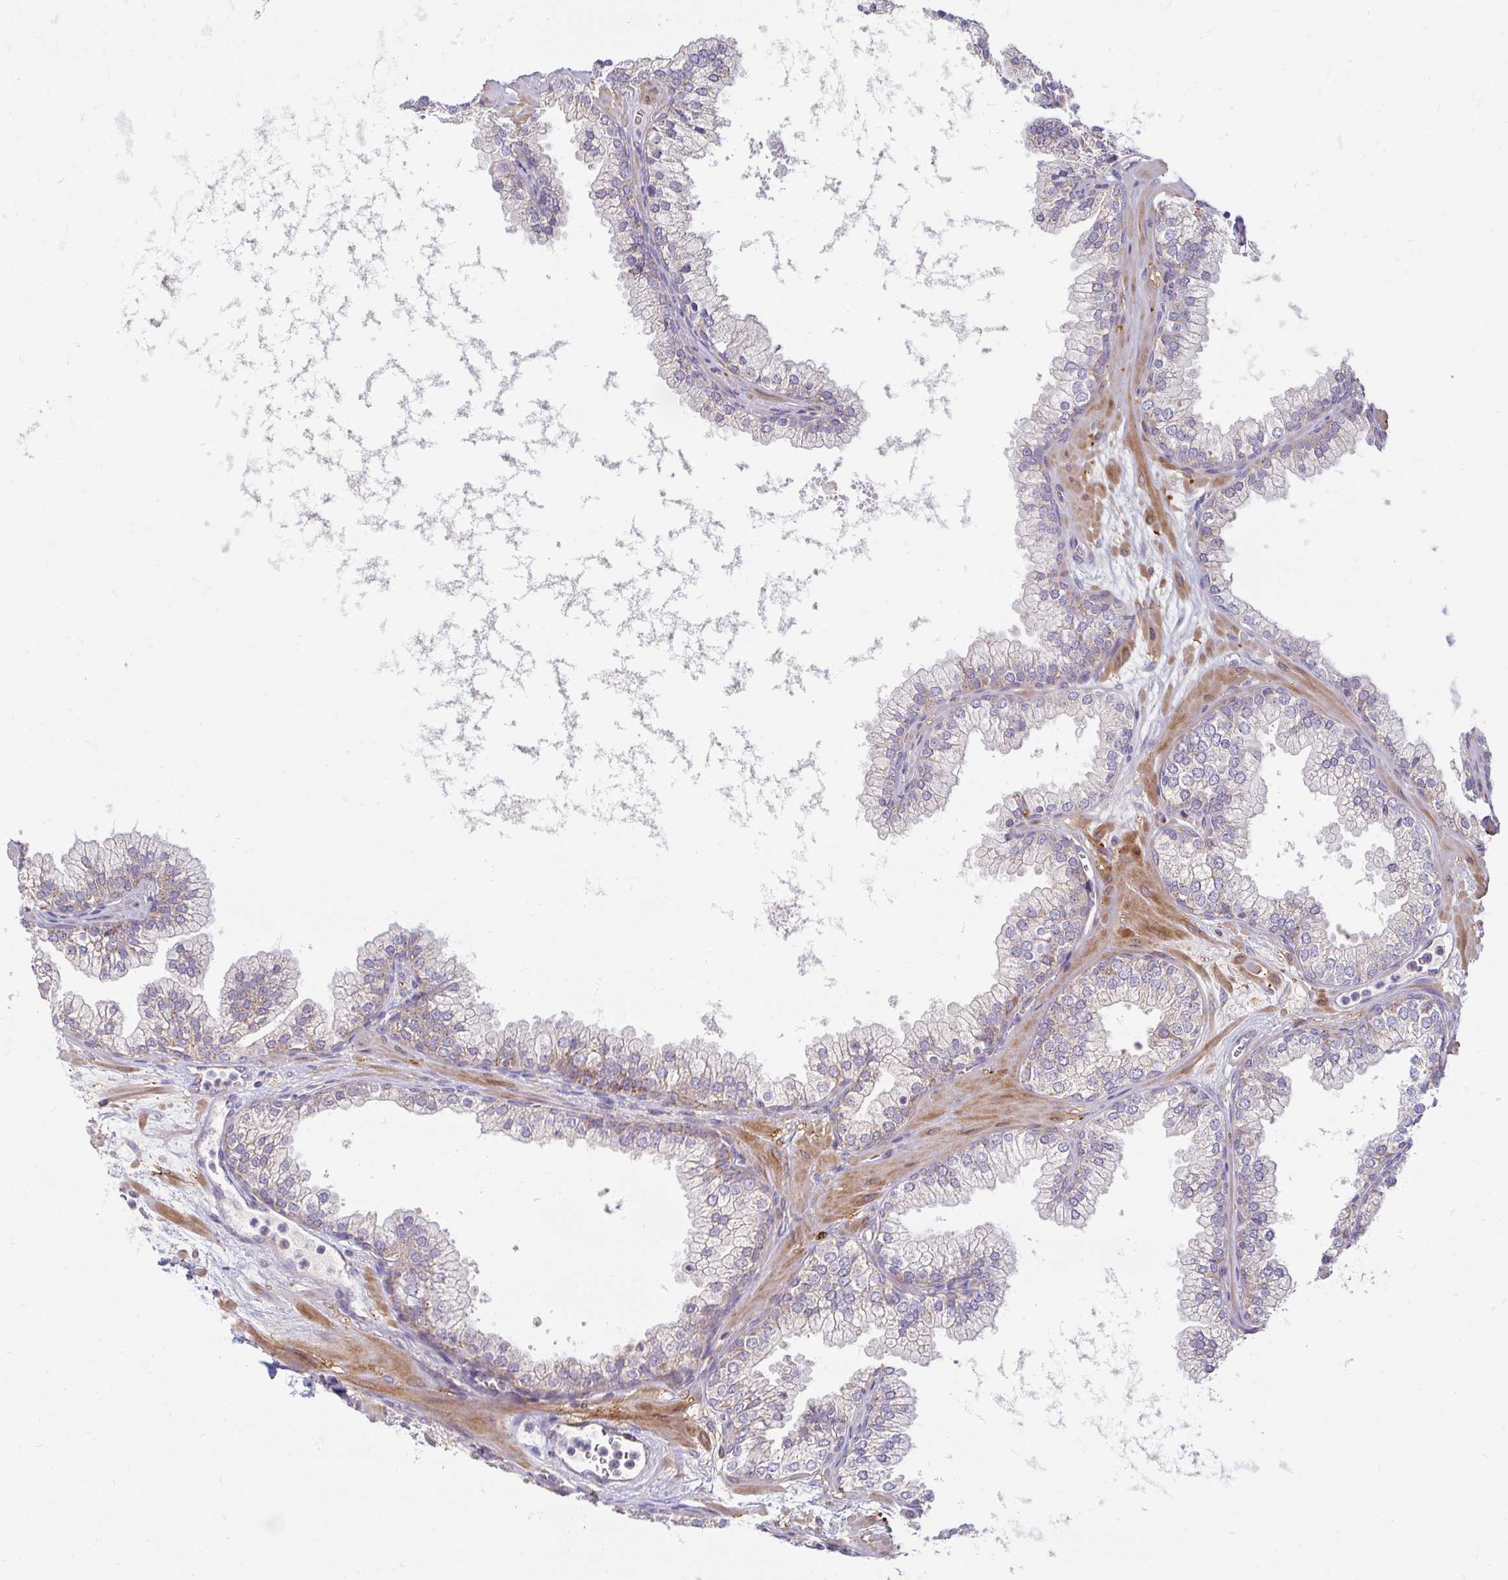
{"staining": {"intensity": "moderate", "quantity": "25%-75%", "location": "cytoplasmic/membranous"}, "tissue": "prostate", "cell_type": "Glandular cells", "image_type": "normal", "snomed": [{"axis": "morphology", "description": "Normal tissue, NOS"}, {"axis": "topography", "description": "Prostate"}, {"axis": "topography", "description": "Peripheral nerve tissue"}], "caption": "Protein expression analysis of normal human prostate reveals moderate cytoplasmic/membranous staining in approximately 25%-75% of glandular cells. The protein is shown in brown color, while the nuclei are stained blue.", "gene": "SKP2", "patient": {"sex": "male", "age": 61}}